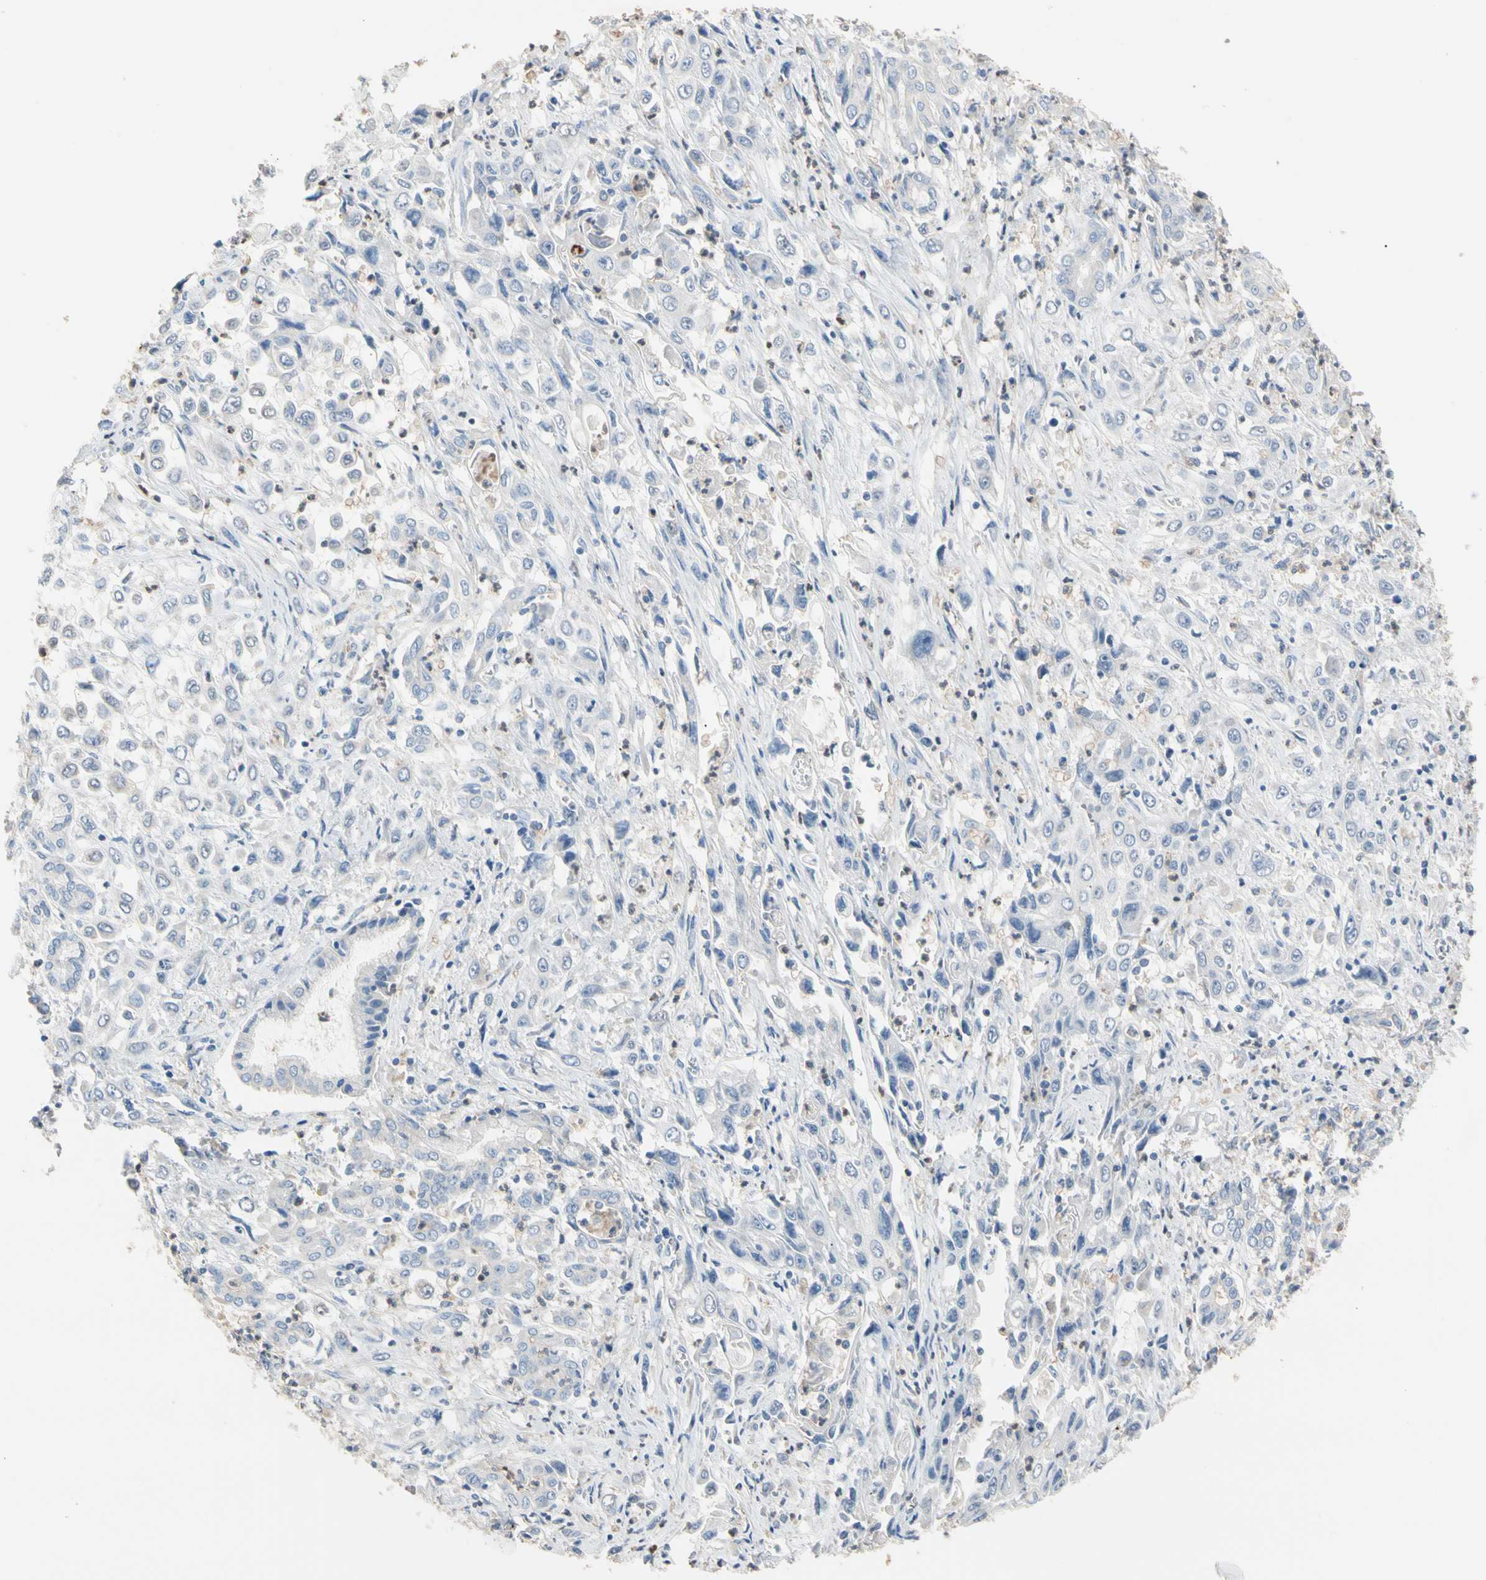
{"staining": {"intensity": "negative", "quantity": "none", "location": "none"}, "tissue": "pancreatic cancer", "cell_type": "Tumor cells", "image_type": "cancer", "snomed": [{"axis": "morphology", "description": "Adenocarcinoma, NOS"}, {"axis": "topography", "description": "Pancreas"}], "caption": "IHC of human adenocarcinoma (pancreatic) displays no staining in tumor cells. (DAB (3,3'-diaminobenzidine) IHC with hematoxylin counter stain).", "gene": "BBOX1", "patient": {"sex": "male", "age": 70}}